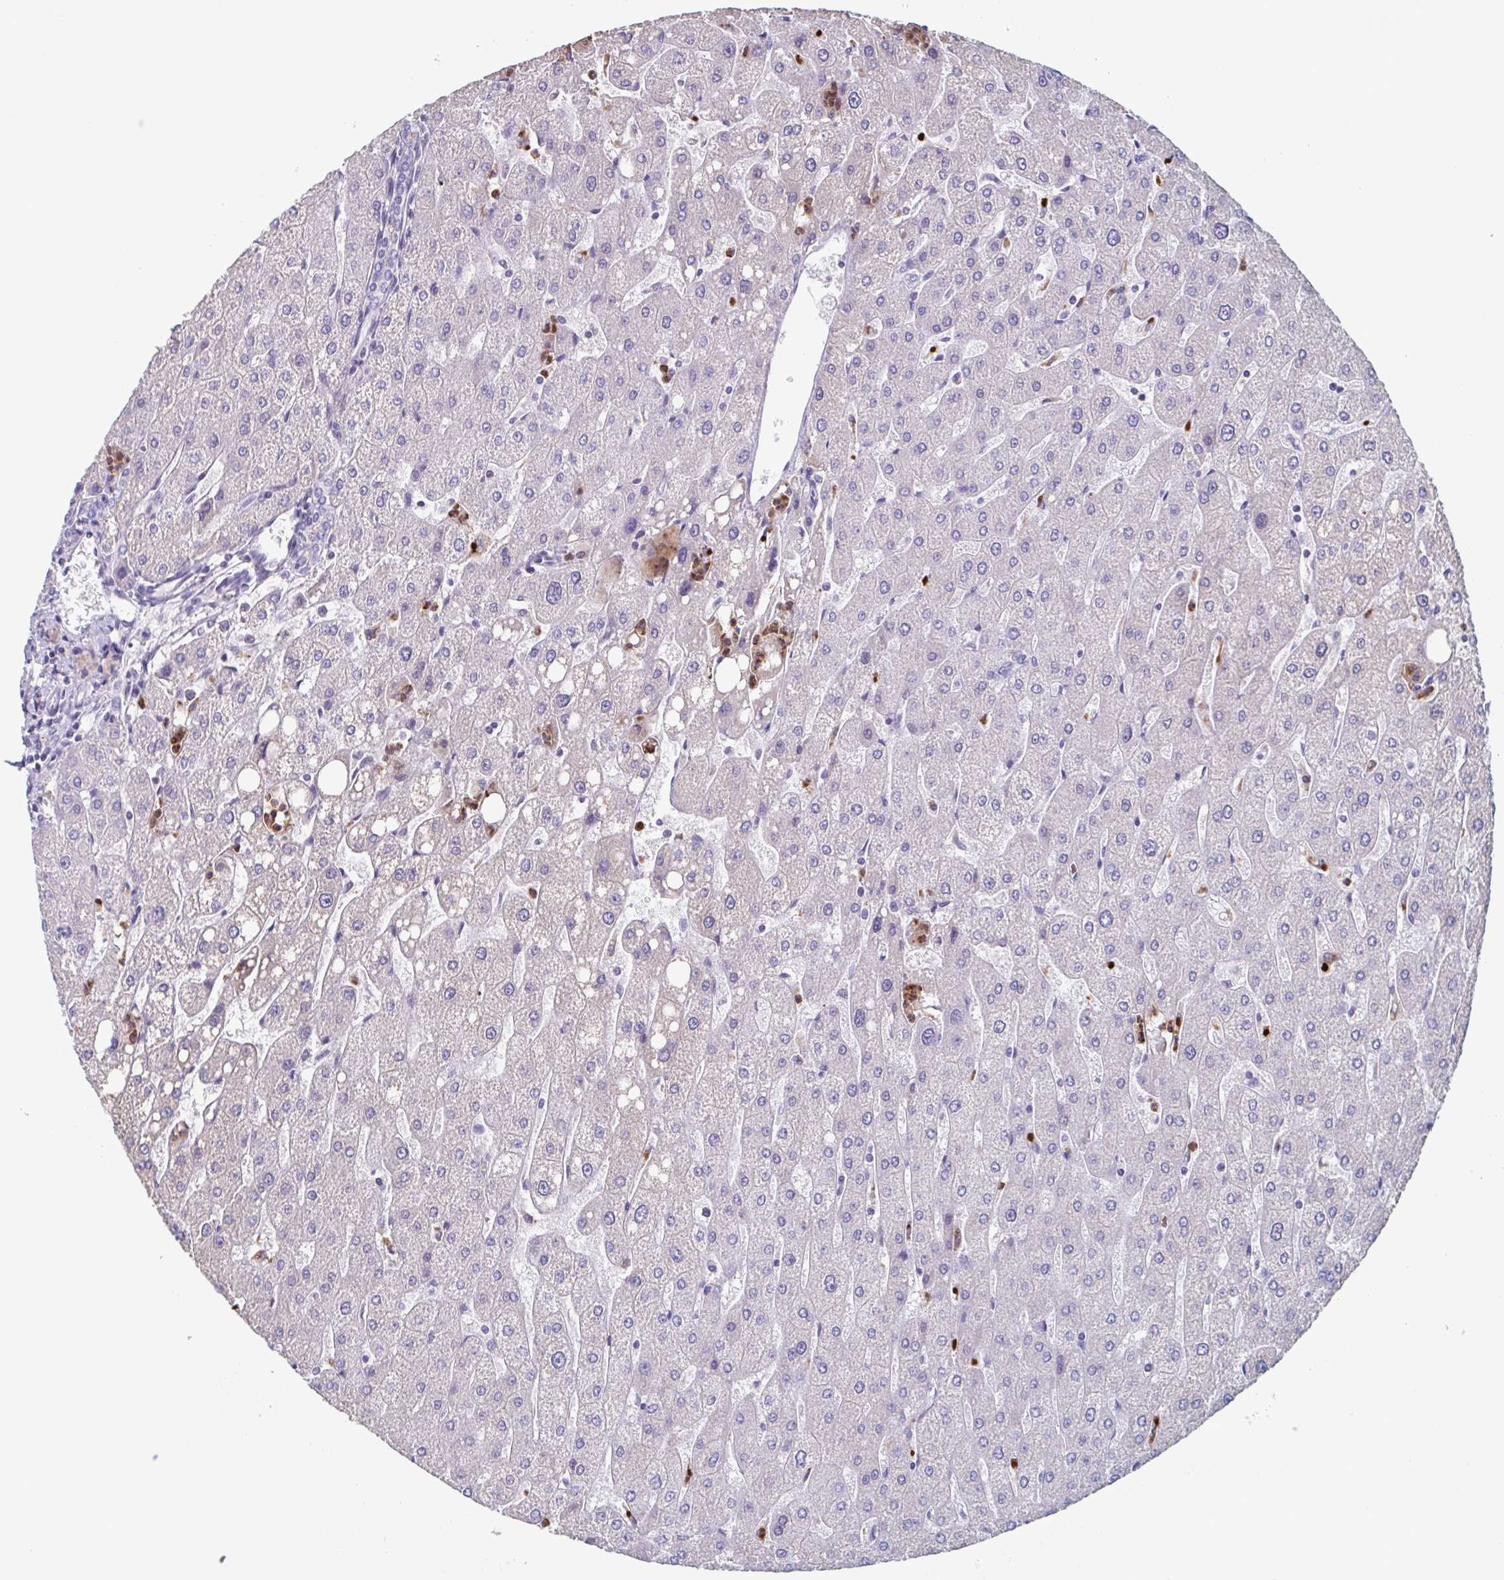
{"staining": {"intensity": "negative", "quantity": "none", "location": "none"}, "tissue": "liver", "cell_type": "Cholangiocytes", "image_type": "normal", "snomed": [{"axis": "morphology", "description": "Normal tissue, NOS"}, {"axis": "topography", "description": "Liver"}], "caption": "High power microscopy image of an IHC micrograph of benign liver, revealing no significant staining in cholangiocytes.", "gene": "BPI", "patient": {"sex": "male", "age": 67}}